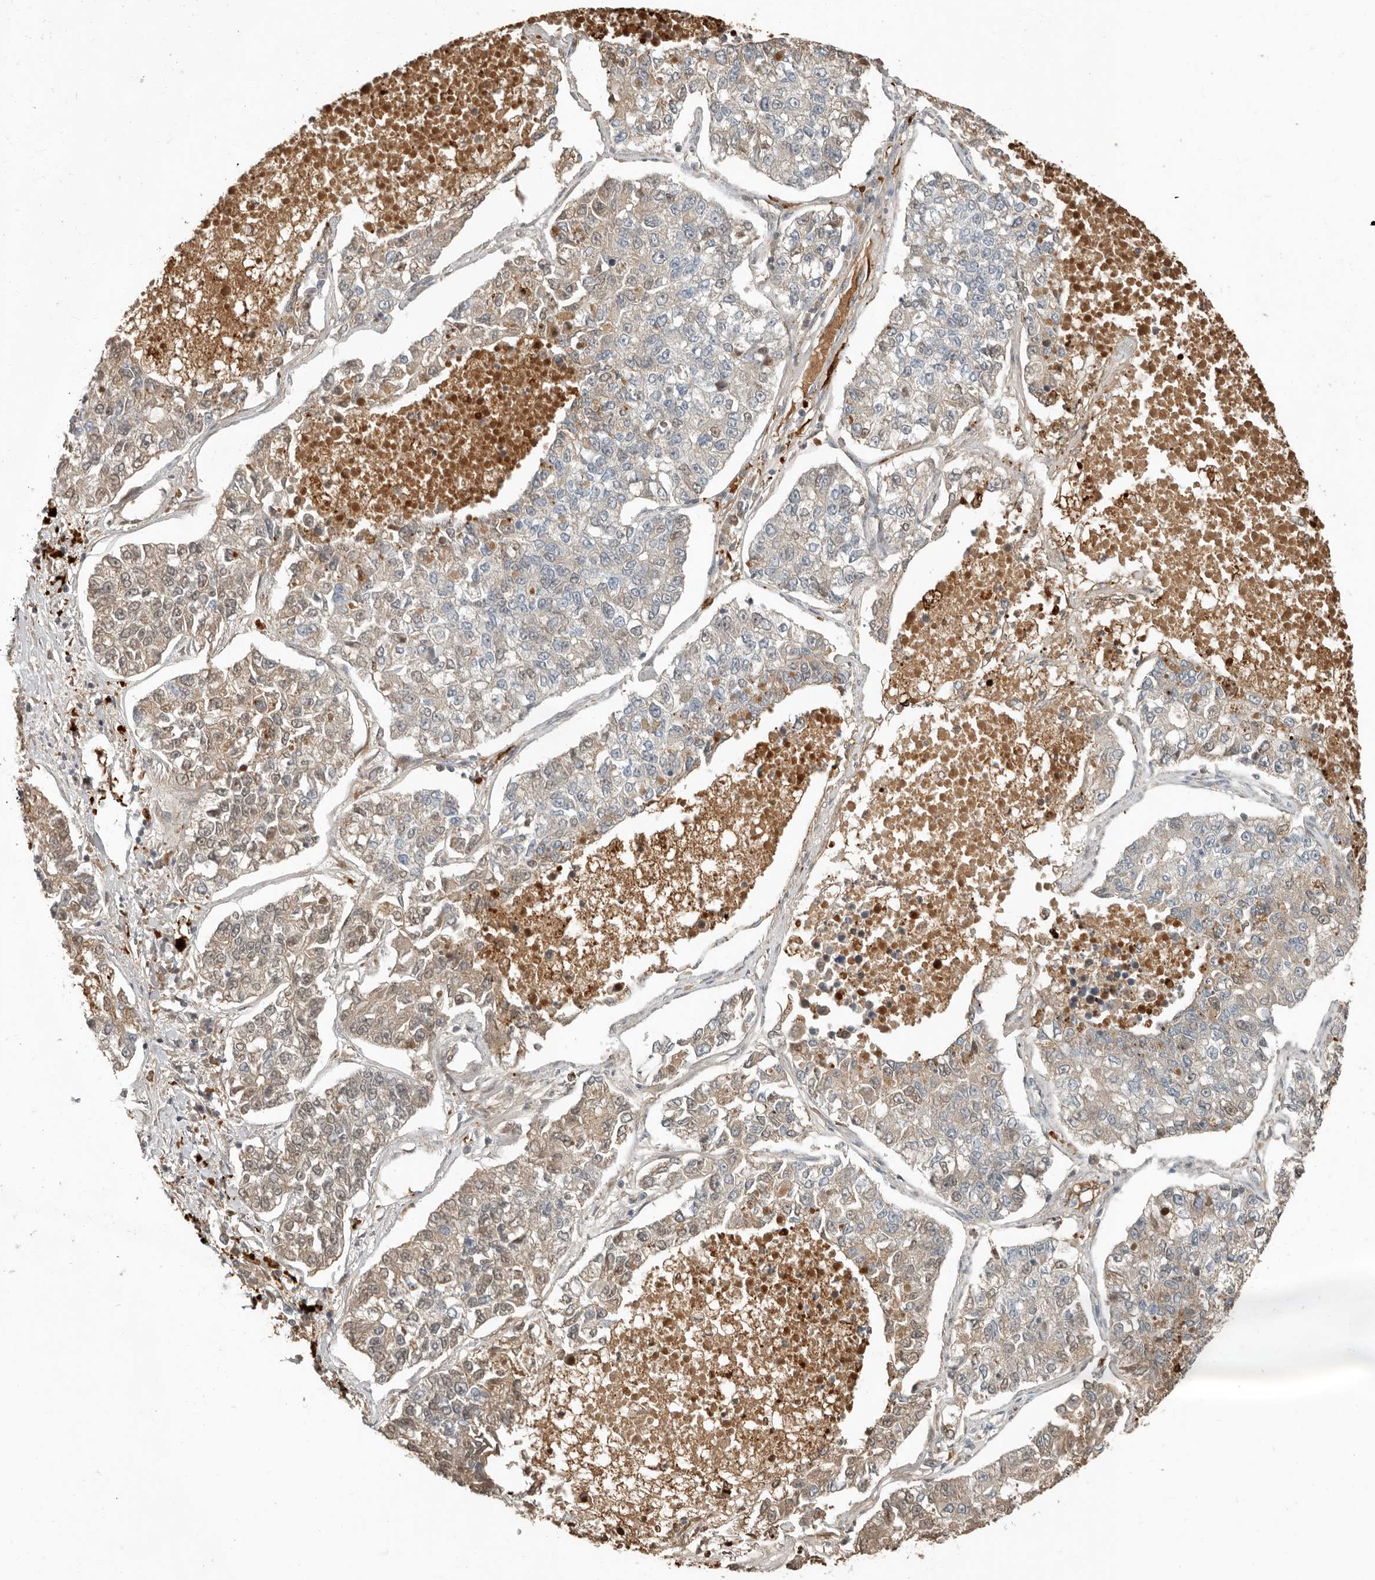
{"staining": {"intensity": "weak", "quantity": "<25%", "location": "cytoplasmic/membranous"}, "tissue": "lung cancer", "cell_type": "Tumor cells", "image_type": "cancer", "snomed": [{"axis": "morphology", "description": "Adenocarcinoma, NOS"}, {"axis": "topography", "description": "Lung"}], "caption": "The immunohistochemistry (IHC) photomicrograph has no significant positivity in tumor cells of lung adenocarcinoma tissue.", "gene": "KLHL38", "patient": {"sex": "male", "age": 49}}